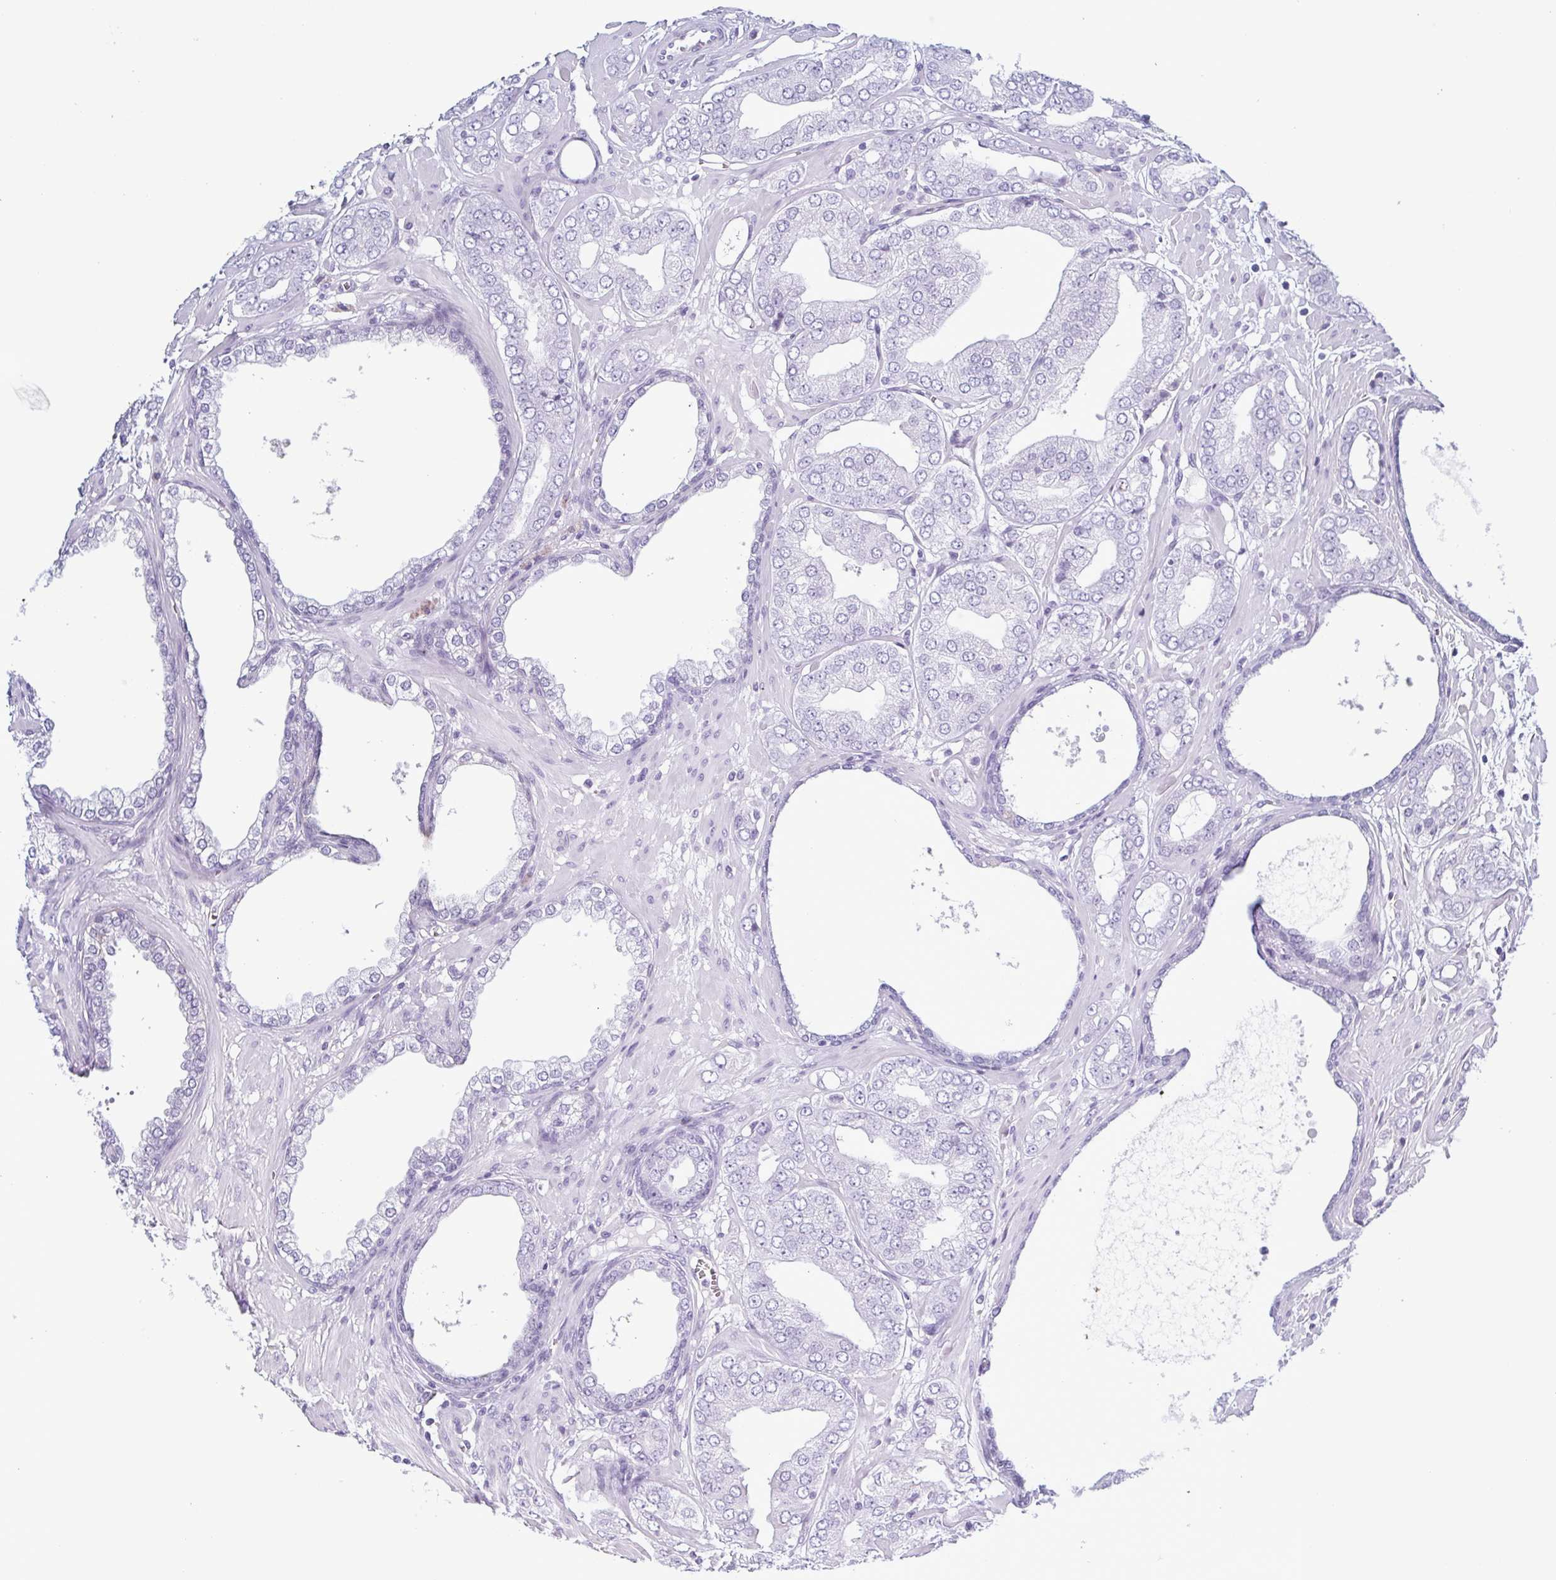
{"staining": {"intensity": "negative", "quantity": "none", "location": "none"}, "tissue": "prostate cancer", "cell_type": "Tumor cells", "image_type": "cancer", "snomed": [{"axis": "morphology", "description": "Adenocarcinoma, Low grade"}, {"axis": "topography", "description": "Prostate"}], "caption": "Tumor cells show no significant positivity in low-grade adenocarcinoma (prostate).", "gene": "KRT10", "patient": {"sex": "male", "age": 60}}